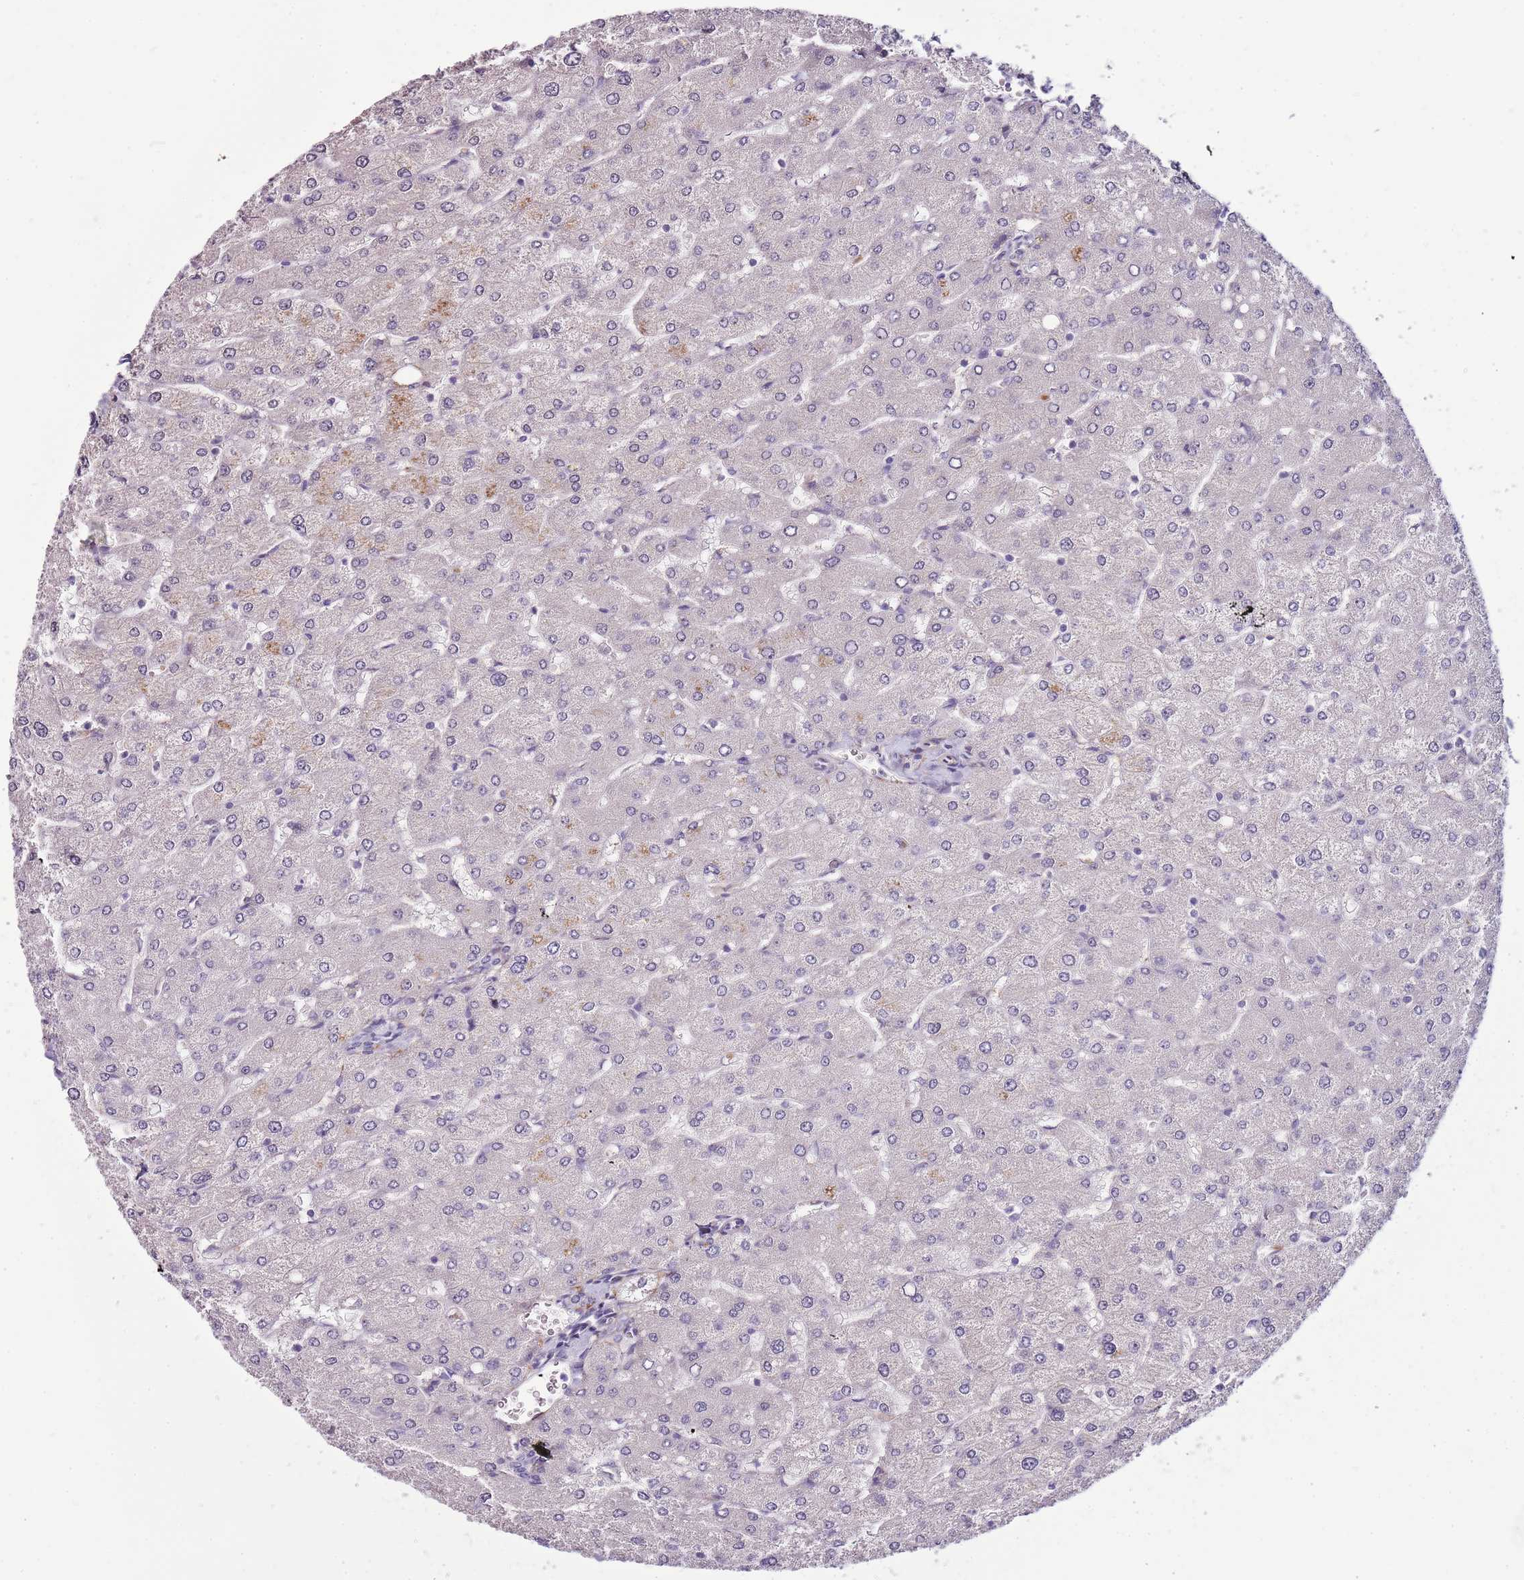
{"staining": {"intensity": "negative", "quantity": "none", "location": "none"}, "tissue": "liver", "cell_type": "Cholangiocytes", "image_type": "normal", "snomed": [{"axis": "morphology", "description": "Normal tissue, NOS"}, {"axis": "topography", "description": "Liver"}], "caption": "High power microscopy micrograph of an IHC micrograph of normal liver, revealing no significant staining in cholangiocytes.", "gene": "NKX2", "patient": {"sex": "male", "age": 55}}